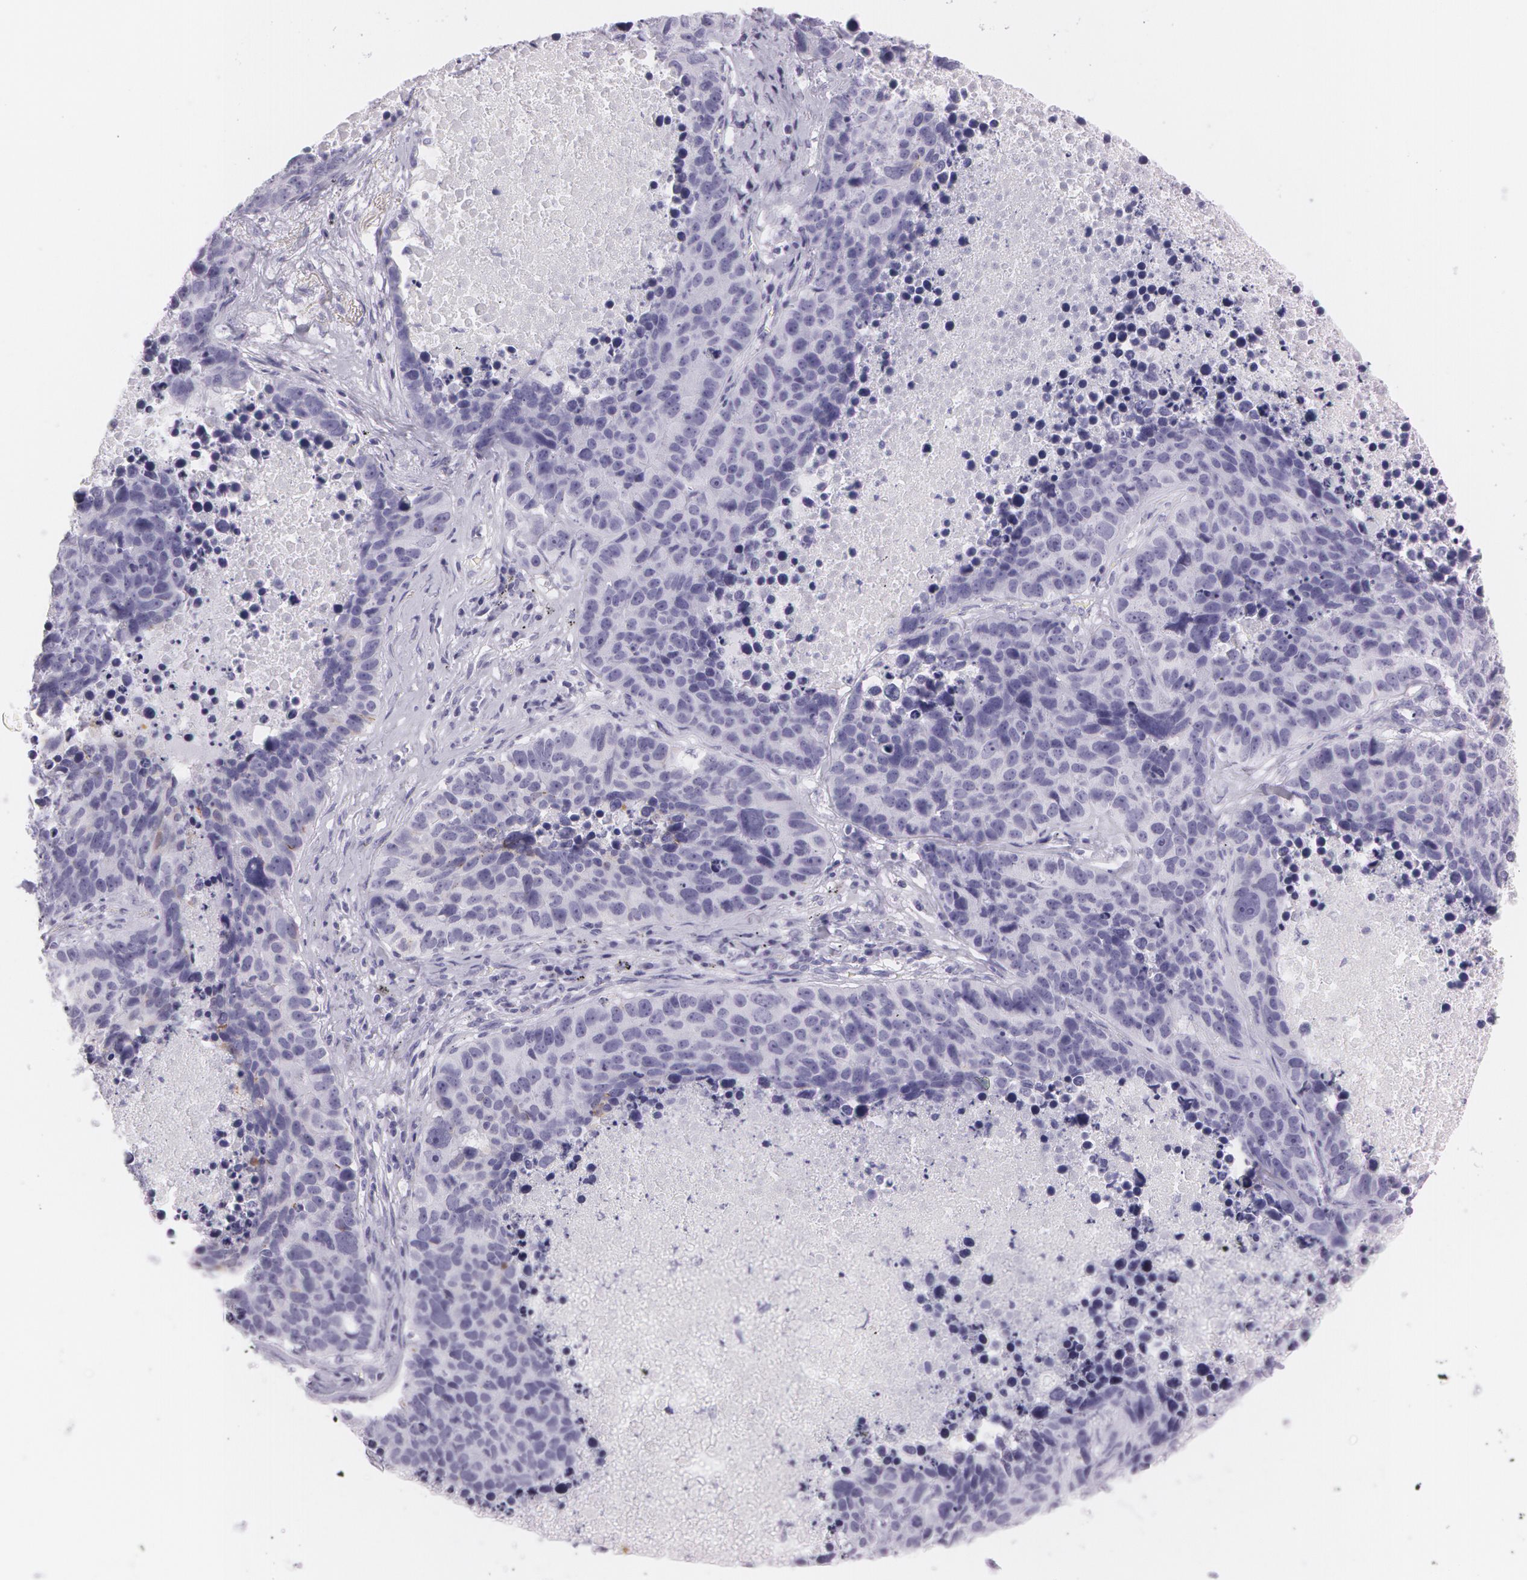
{"staining": {"intensity": "negative", "quantity": "none", "location": "none"}, "tissue": "lung cancer", "cell_type": "Tumor cells", "image_type": "cancer", "snomed": [{"axis": "morphology", "description": "Carcinoid, malignant, NOS"}, {"axis": "topography", "description": "Lung"}], "caption": "An image of human lung cancer (carcinoid (malignant)) is negative for staining in tumor cells.", "gene": "SNCG", "patient": {"sex": "male", "age": 60}}